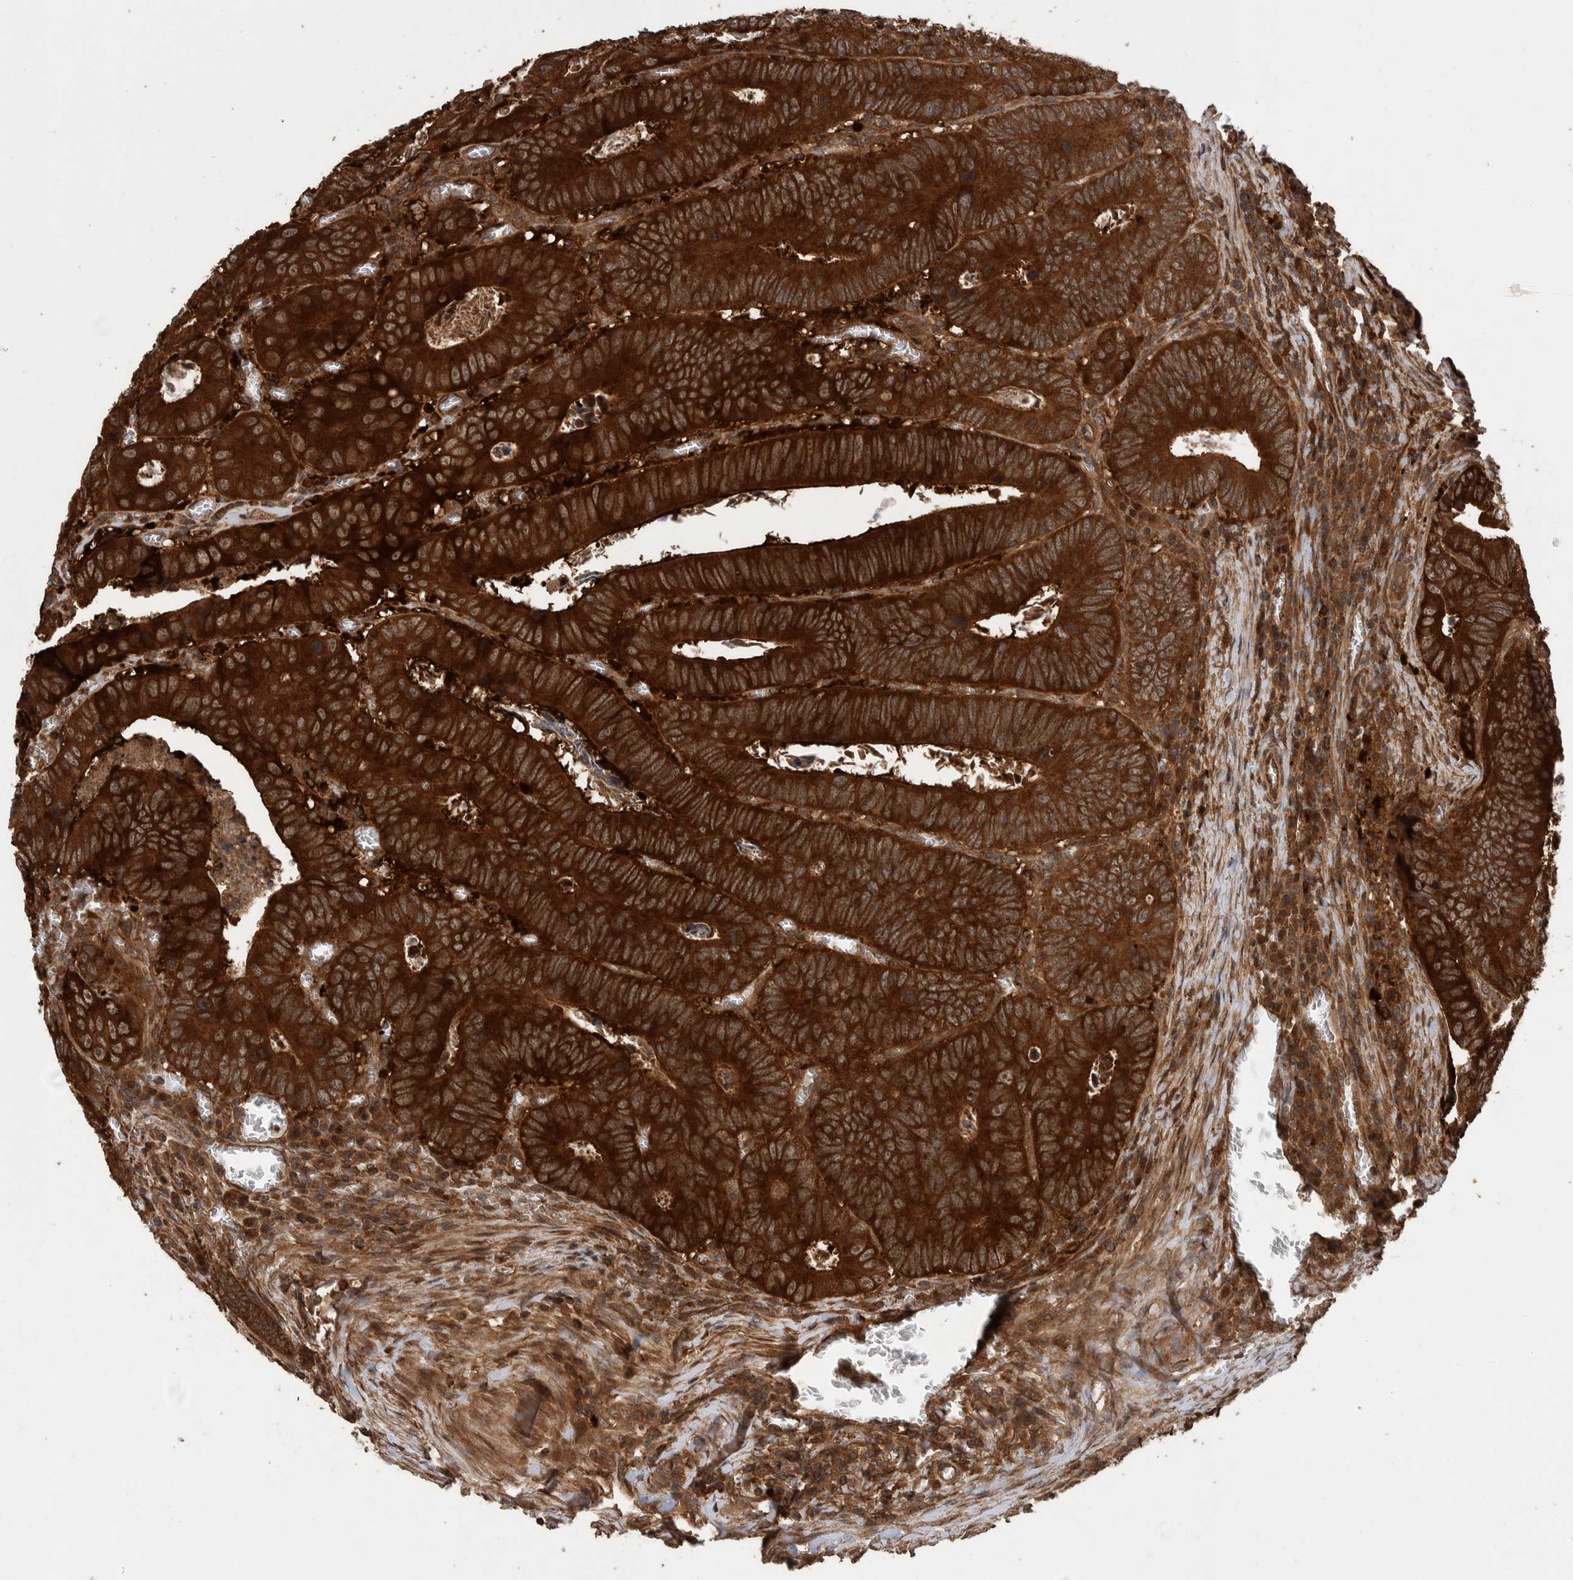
{"staining": {"intensity": "strong", "quantity": ">75%", "location": "cytoplasmic/membranous"}, "tissue": "colorectal cancer", "cell_type": "Tumor cells", "image_type": "cancer", "snomed": [{"axis": "morphology", "description": "Inflammation, NOS"}, {"axis": "morphology", "description": "Adenocarcinoma, NOS"}, {"axis": "topography", "description": "Colon"}], "caption": "An IHC photomicrograph of tumor tissue is shown. Protein staining in brown labels strong cytoplasmic/membranous positivity in colorectal cancer within tumor cells. Using DAB (3,3'-diaminobenzidine) (brown) and hematoxylin (blue) stains, captured at high magnification using brightfield microscopy.", "gene": "TRIM16", "patient": {"sex": "male", "age": 72}}